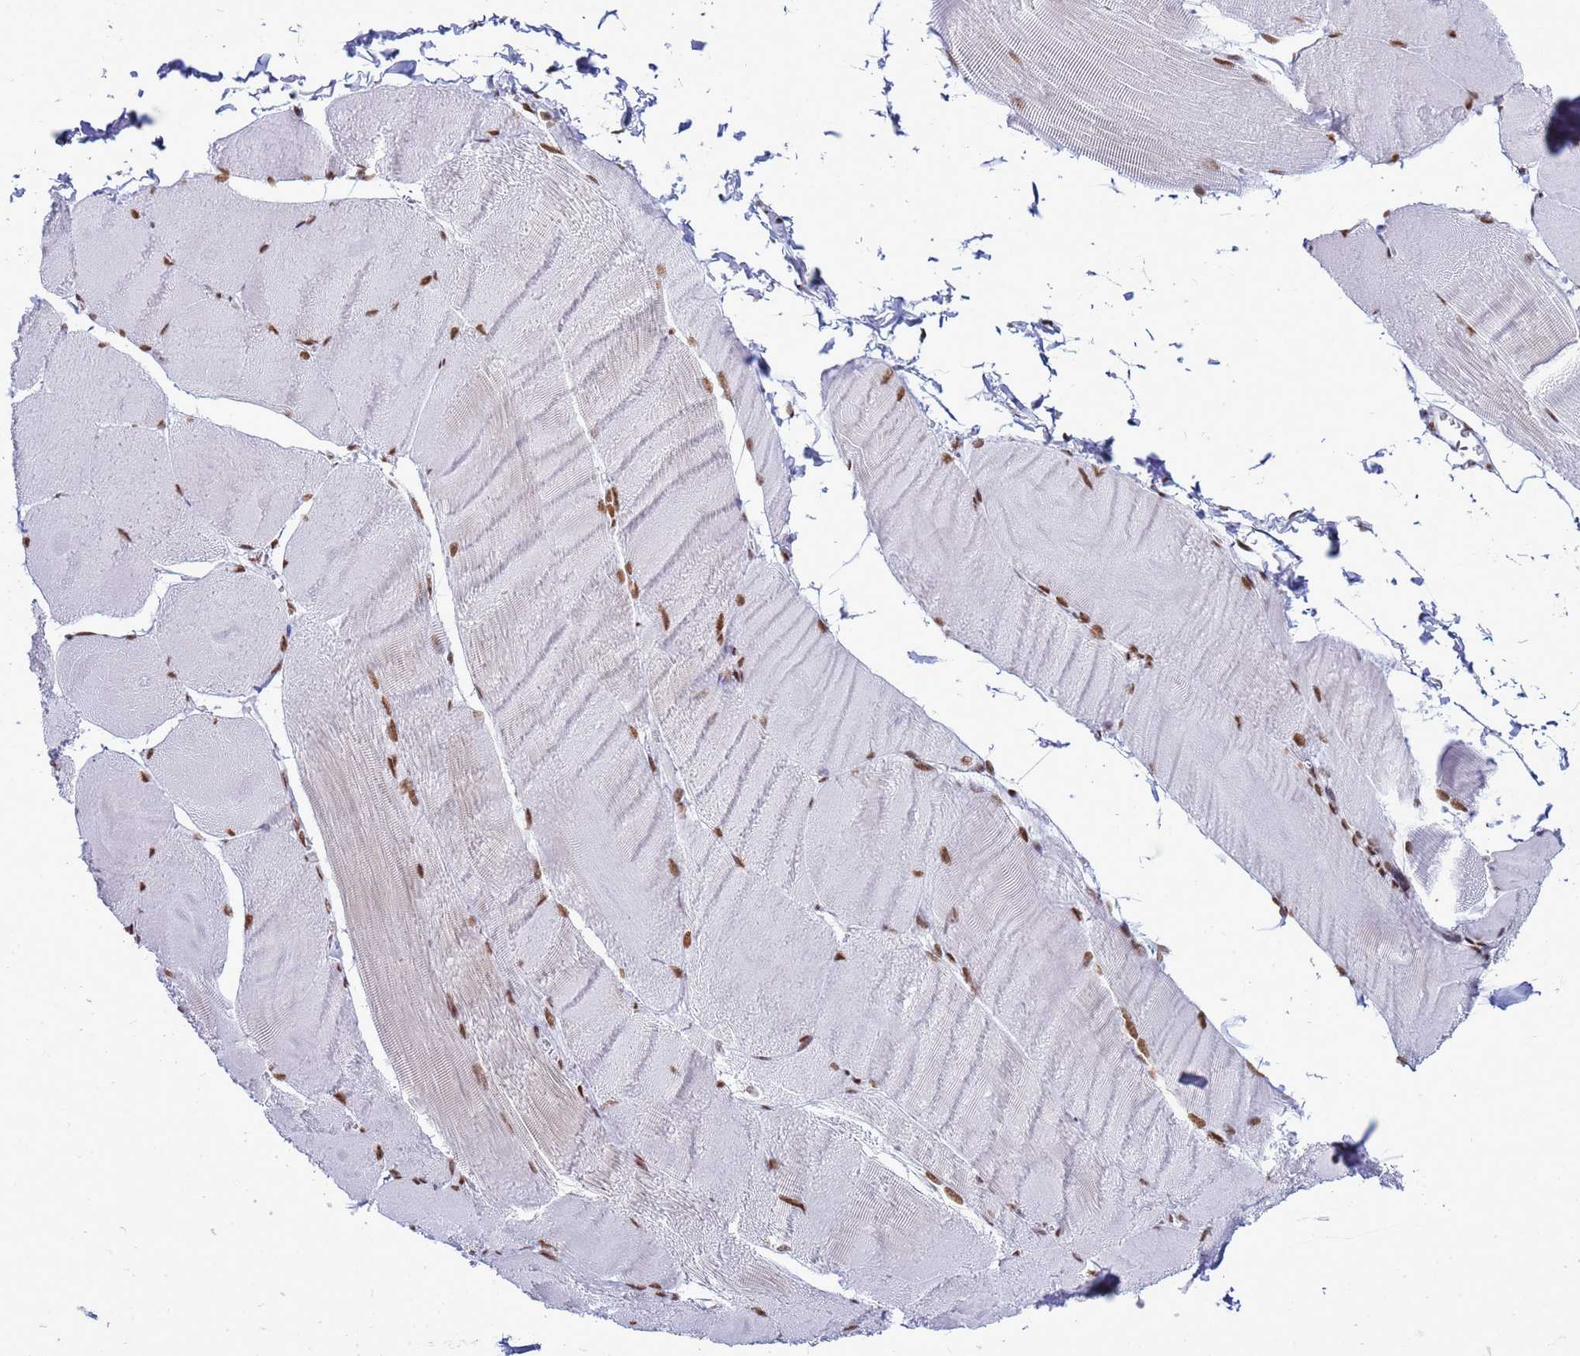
{"staining": {"intensity": "moderate", "quantity": ">75%", "location": "nuclear"}, "tissue": "skeletal muscle", "cell_type": "Myocytes", "image_type": "normal", "snomed": [{"axis": "morphology", "description": "Normal tissue, NOS"}, {"axis": "morphology", "description": "Basal cell carcinoma"}, {"axis": "topography", "description": "Skeletal muscle"}], "caption": "Skeletal muscle stained for a protein (brown) displays moderate nuclear positive positivity in approximately >75% of myocytes.", "gene": "RALY", "patient": {"sex": "female", "age": 64}}